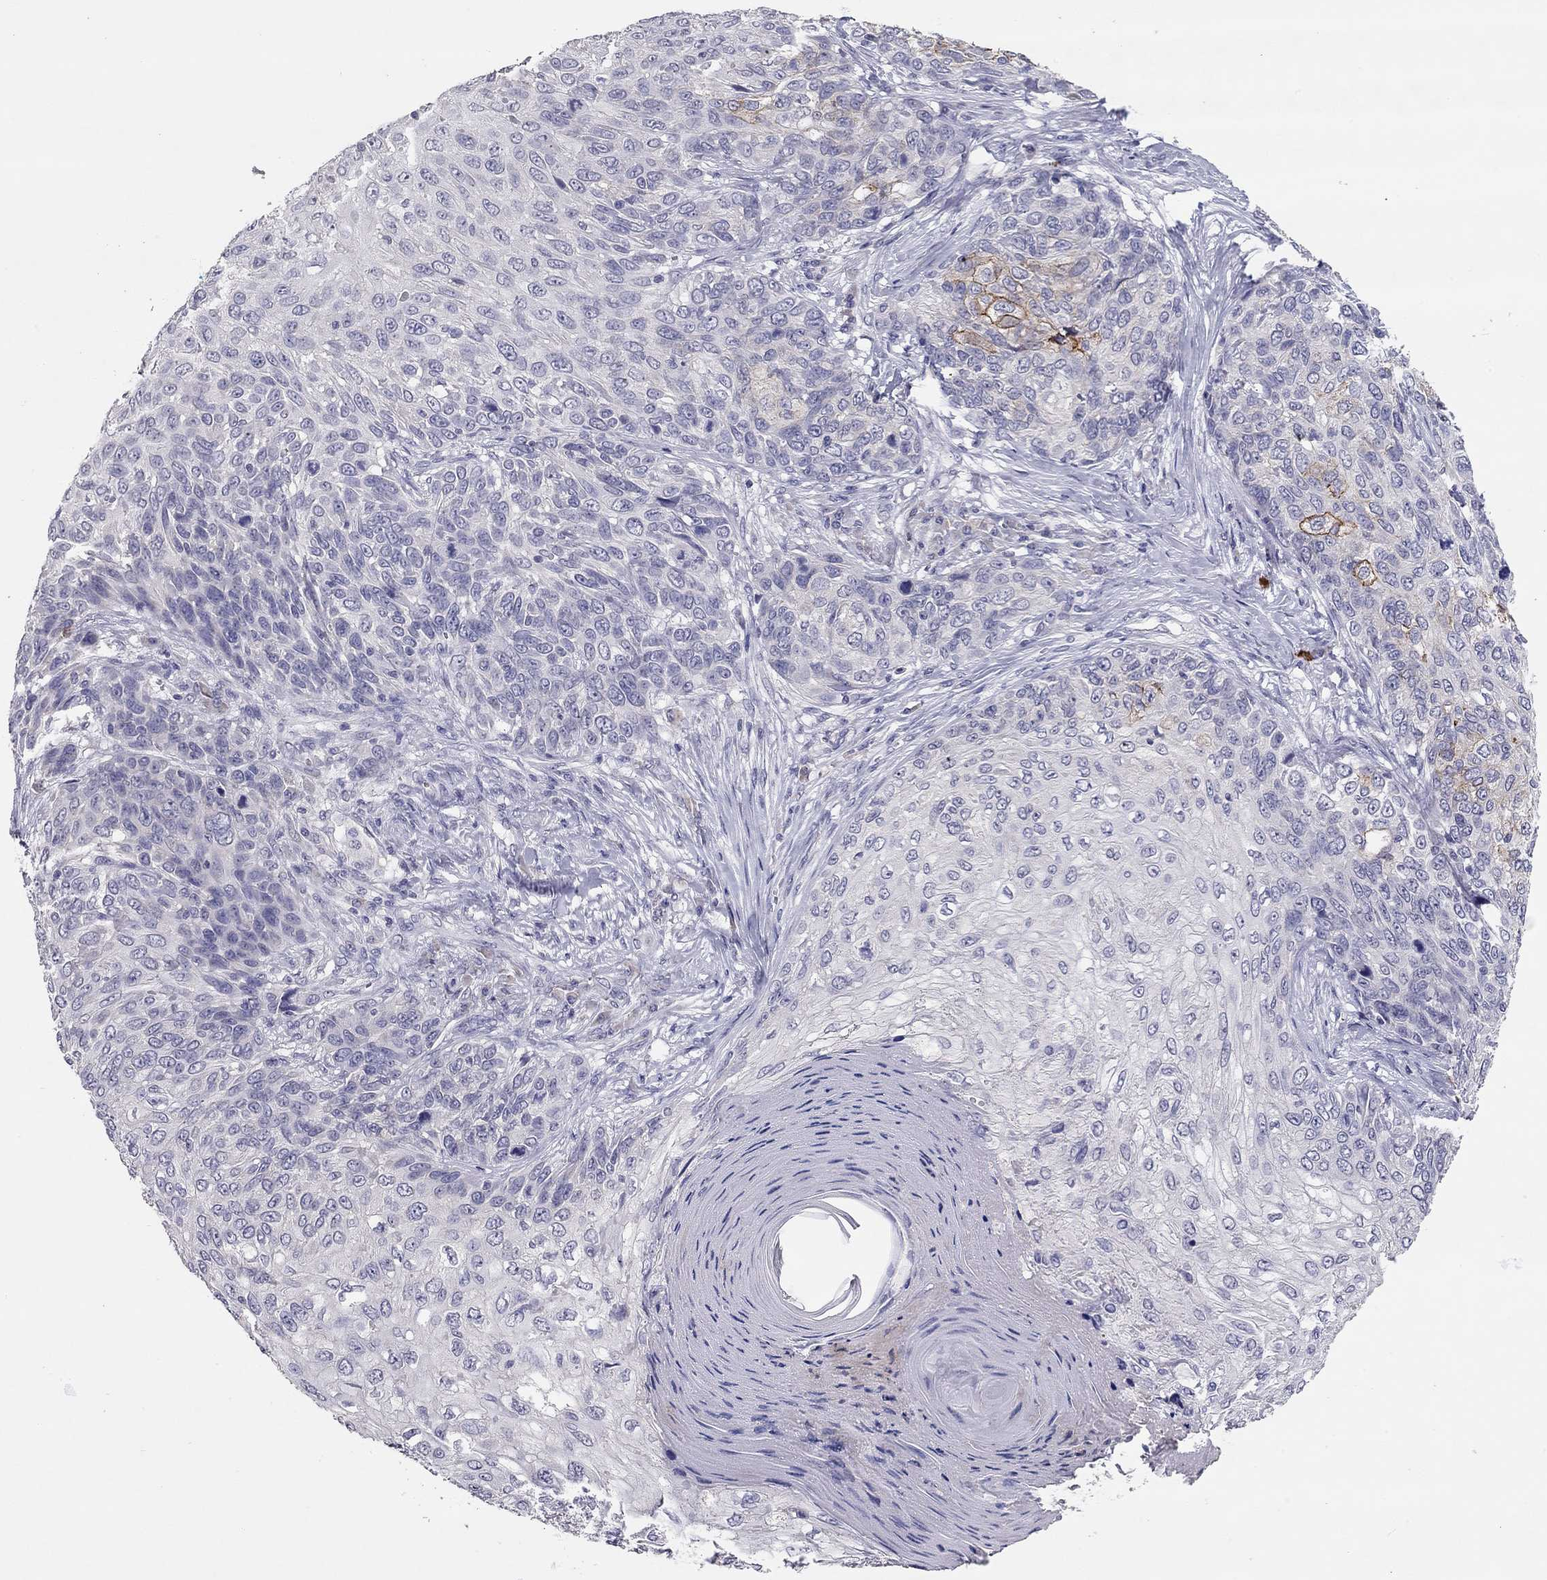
{"staining": {"intensity": "negative", "quantity": "none", "location": "none"}, "tissue": "skin cancer", "cell_type": "Tumor cells", "image_type": "cancer", "snomed": [{"axis": "morphology", "description": "Squamous cell carcinoma, NOS"}, {"axis": "topography", "description": "Skin"}], "caption": "Histopathology image shows no protein expression in tumor cells of skin cancer (squamous cell carcinoma) tissue. (Immunohistochemistry, brightfield microscopy, high magnification).", "gene": "SCARB1", "patient": {"sex": "male", "age": 92}}